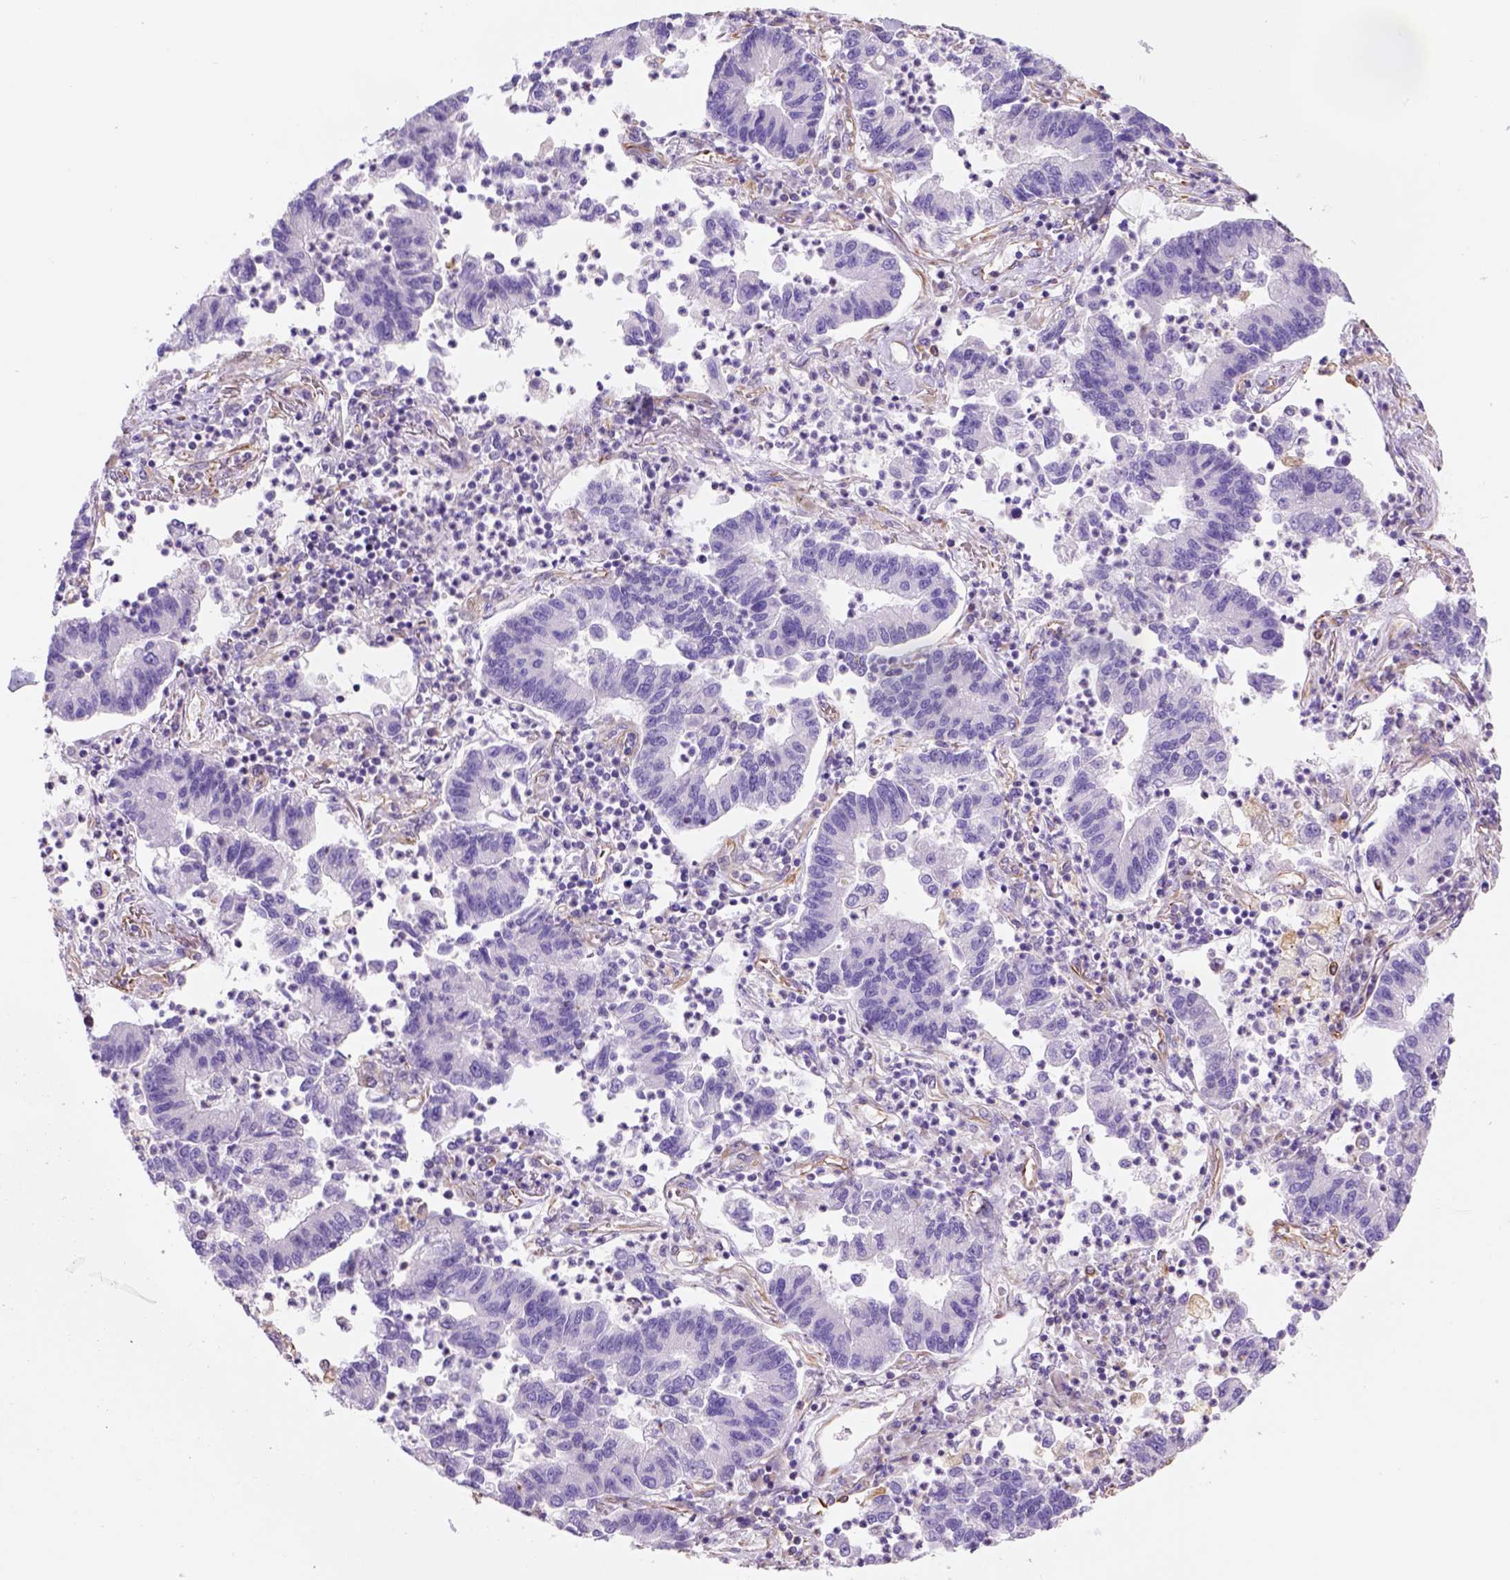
{"staining": {"intensity": "negative", "quantity": "none", "location": "none"}, "tissue": "lung cancer", "cell_type": "Tumor cells", "image_type": "cancer", "snomed": [{"axis": "morphology", "description": "Adenocarcinoma, NOS"}, {"axis": "topography", "description": "Lung"}], "caption": "An image of human lung cancer is negative for staining in tumor cells.", "gene": "ZZZ3", "patient": {"sex": "female", "age": 57}}